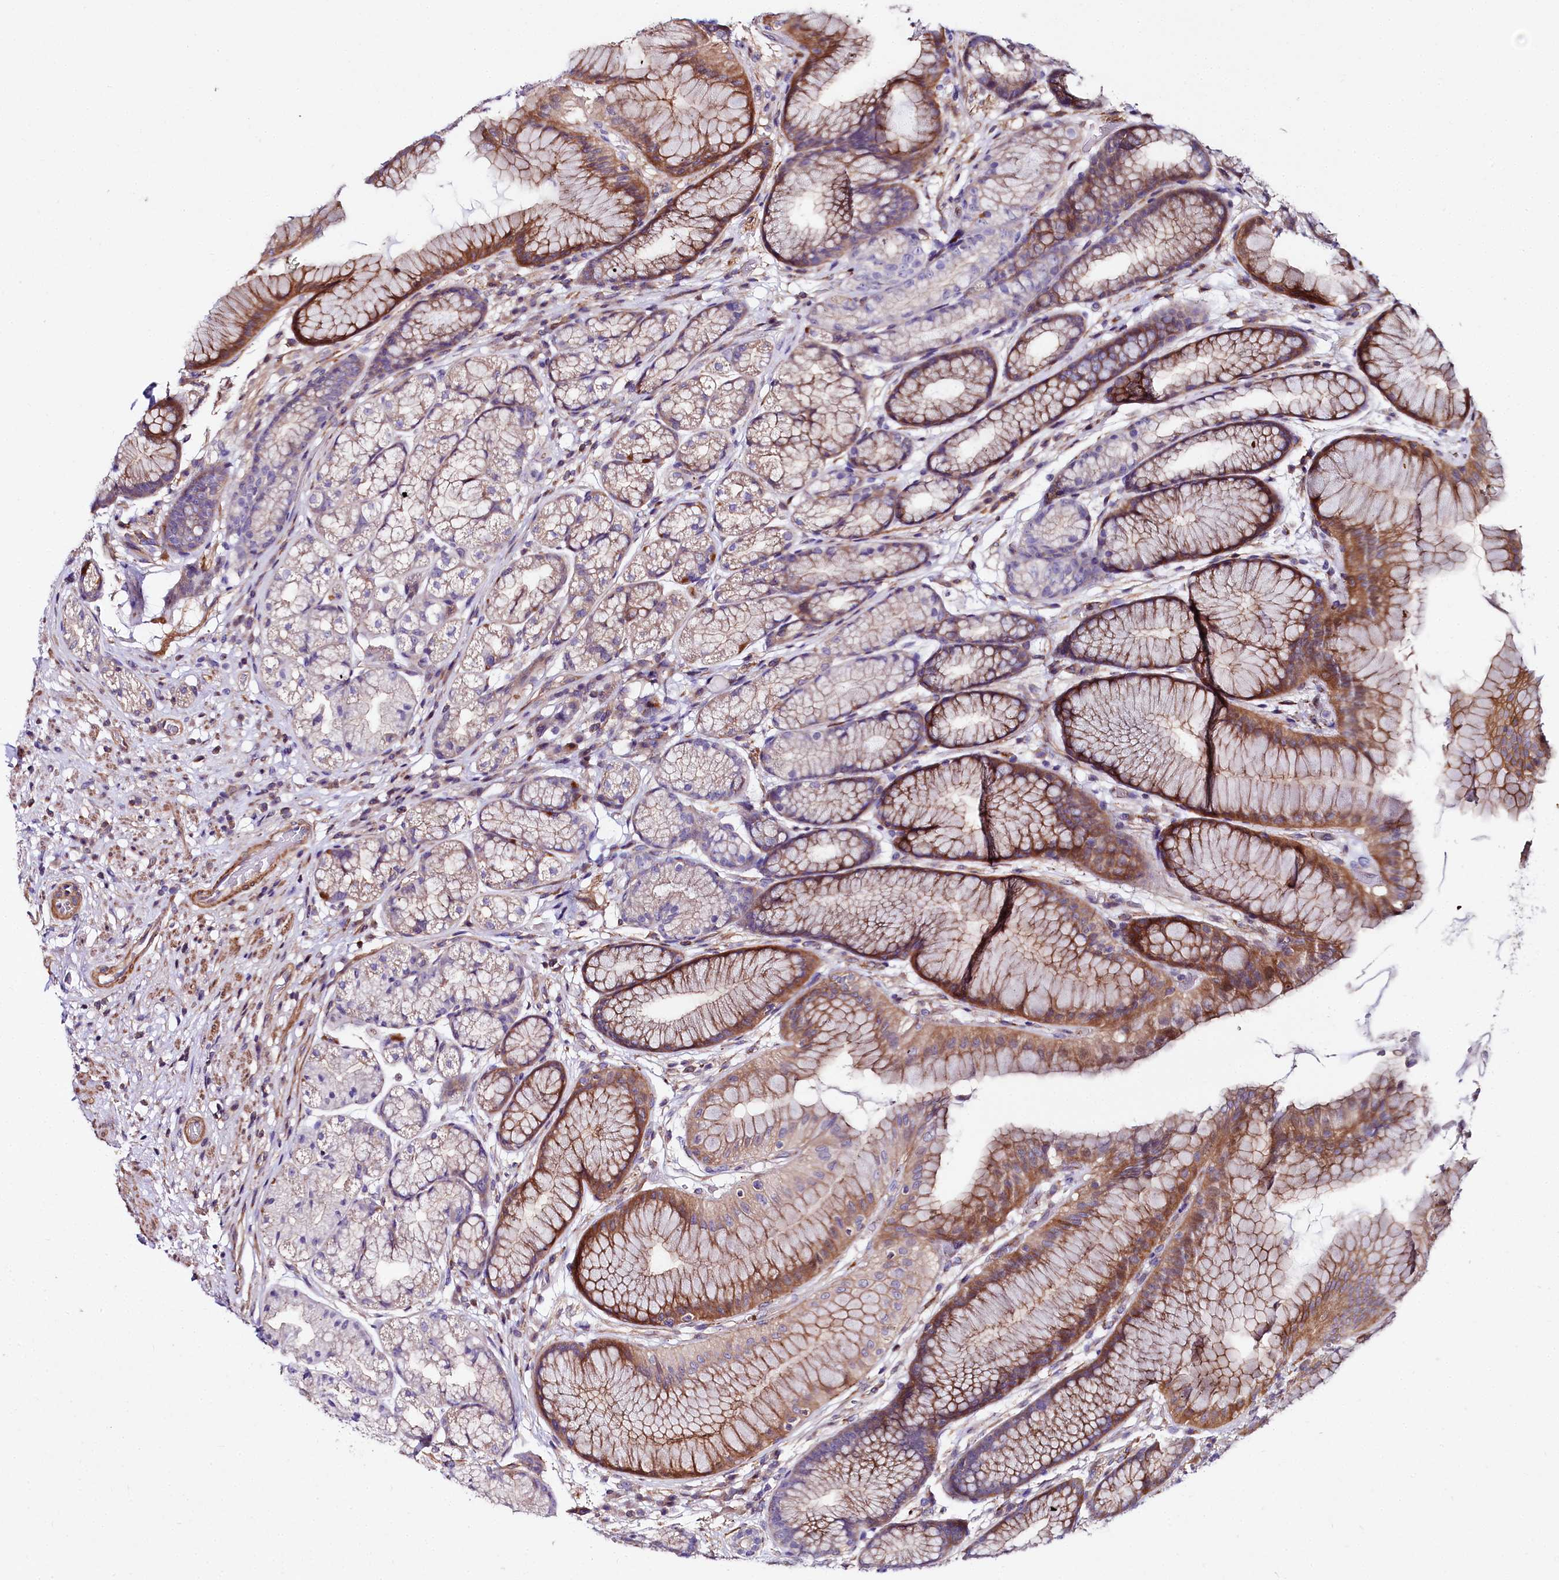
{"staining": {"intensity": "moderate", "quantity": "25%-75%", "location": "cytoplasmic/membranous"}, "tissue": "stomach", "cell_type": "Glandular cells", "image_type": "normal", "snomed": [{"axis": "morphology", "description": "Normal tissue, NOS"}, {"axis": "topography", "description": "Stomach"}], "caption": "A histopathology image of human stomach stained for a protein exhibits moderate cytoplasmic/membranous brown staining in glandular cells.", "gene": "FCHSD2", "patient": {"sex": "male", "age": 57}}